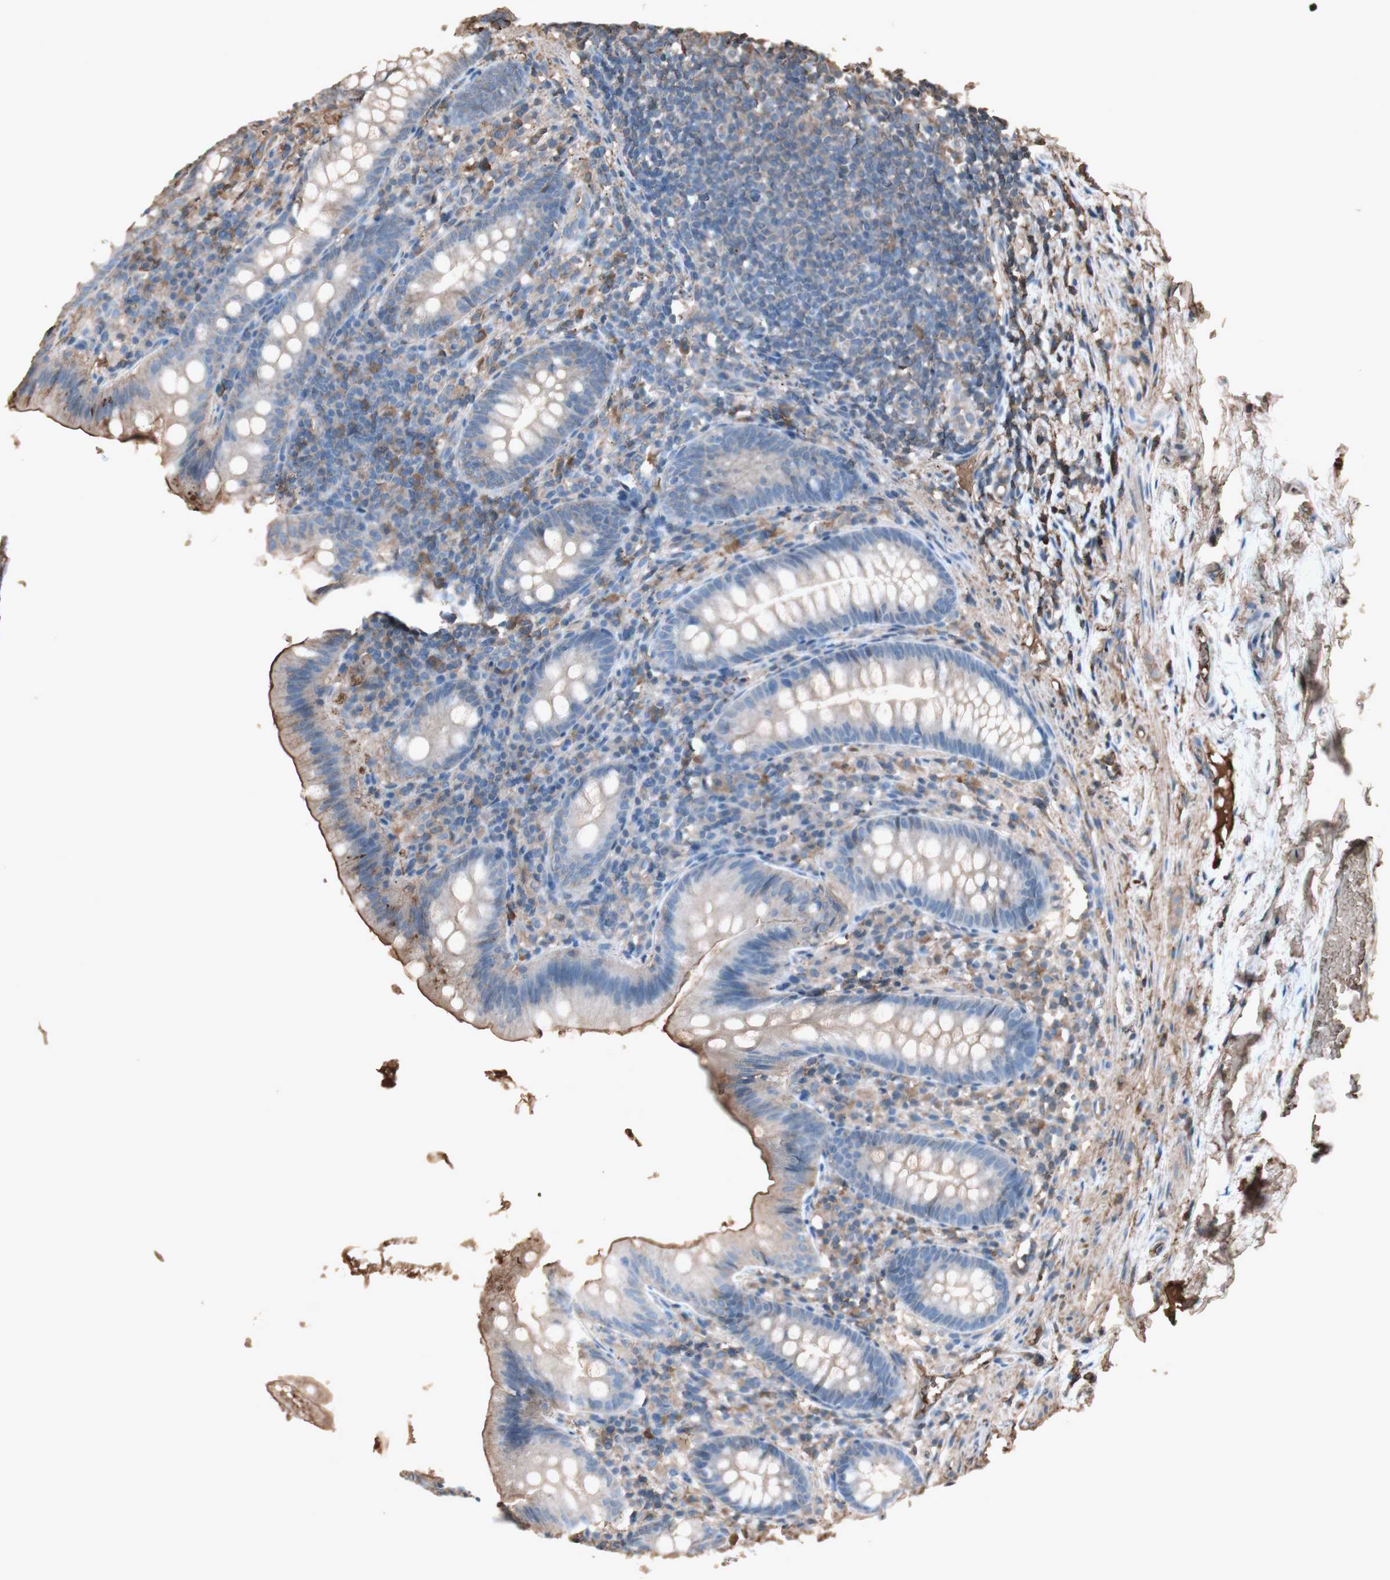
{"staining": {"intensity": "moderate", "quantity": "<25%", "location": "cytoplasmic/membranous"}, "tissue": "appendix", "cell_type": "Glandular cells", "image_type": "normal", "snomed": [{"axis": "morphology", "description": "Normal tissue, NOS"}, {"axis": "topography", "description": "Appendix"}], "caption": "Glandular cells display low levels of moderate cytoplasmic/membranous staining in about <25% of cells in unremarkable appendix. The protein is stained brown, and the nuclei are stained in blue (DAB IHC with brightfield microscopy, high magnification).", "gene": "MMP14", "patient": {"sex": "male", "age": 52}}